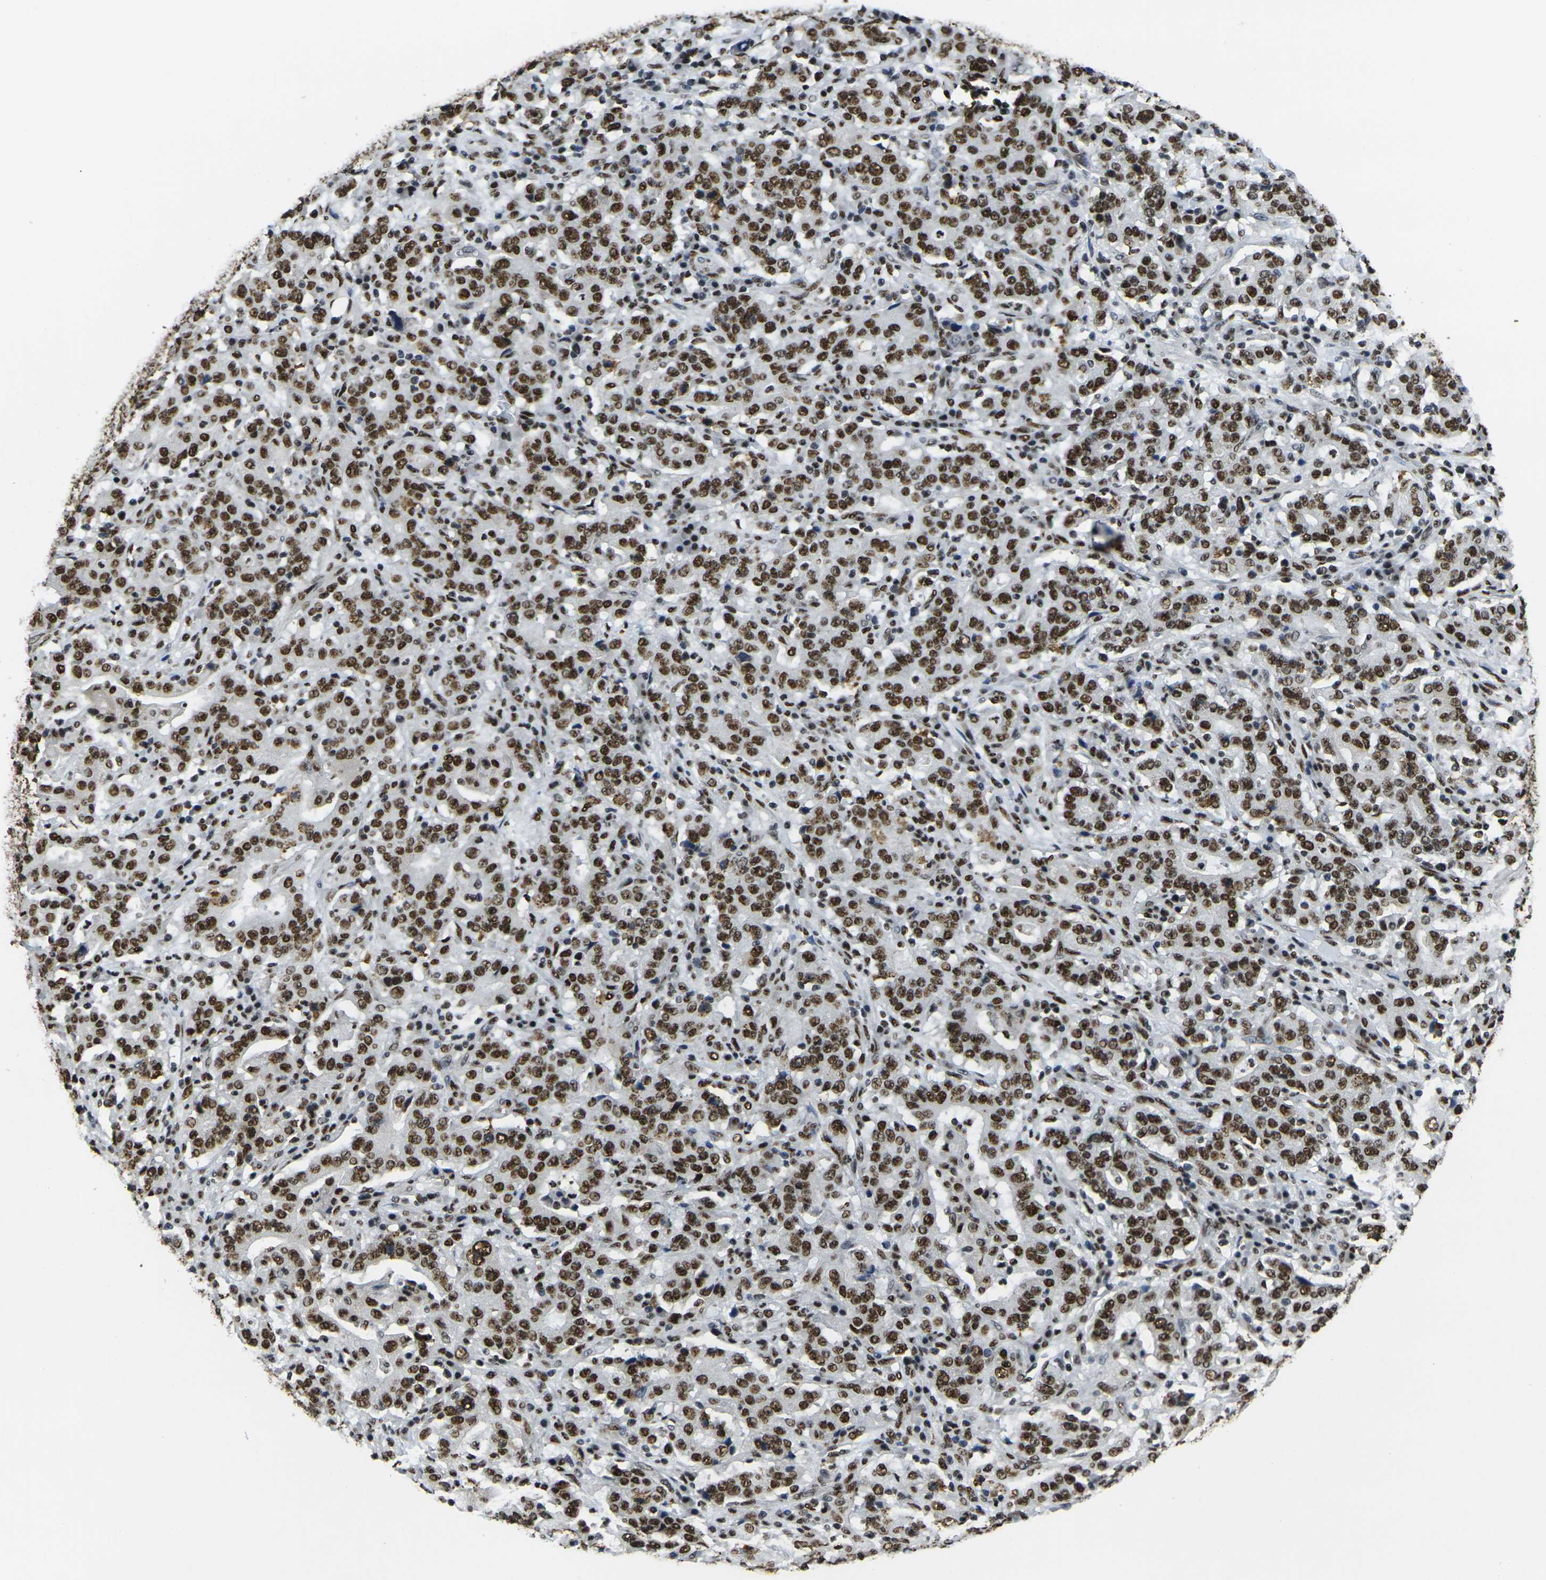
{"staining": {"intensity": "strong", "quantity": ">75%", "location": "nuclear"}, "tissue": "stomach cancer", "cell_type": "Tumor cells", "image_type": "cancer", "snomed": [{"axis": "morphology", "description": "Normal tissue, NOS"}, {"axis": "morphology", "description": "Adenocarcinoma, NOS"}, {"axis": "topography", "description": "Stomach, upper"}, {"axis": "topography", "description": "Stomach"}], "caption": "Adenocarcinoma (stomach) tissue displays strong nuclear positivity in approximately >75% of tumor cells, visualized by immunohistochemistry.", "gene": "SMARCC1", "patient": {"sex": "male", "age": 59}}